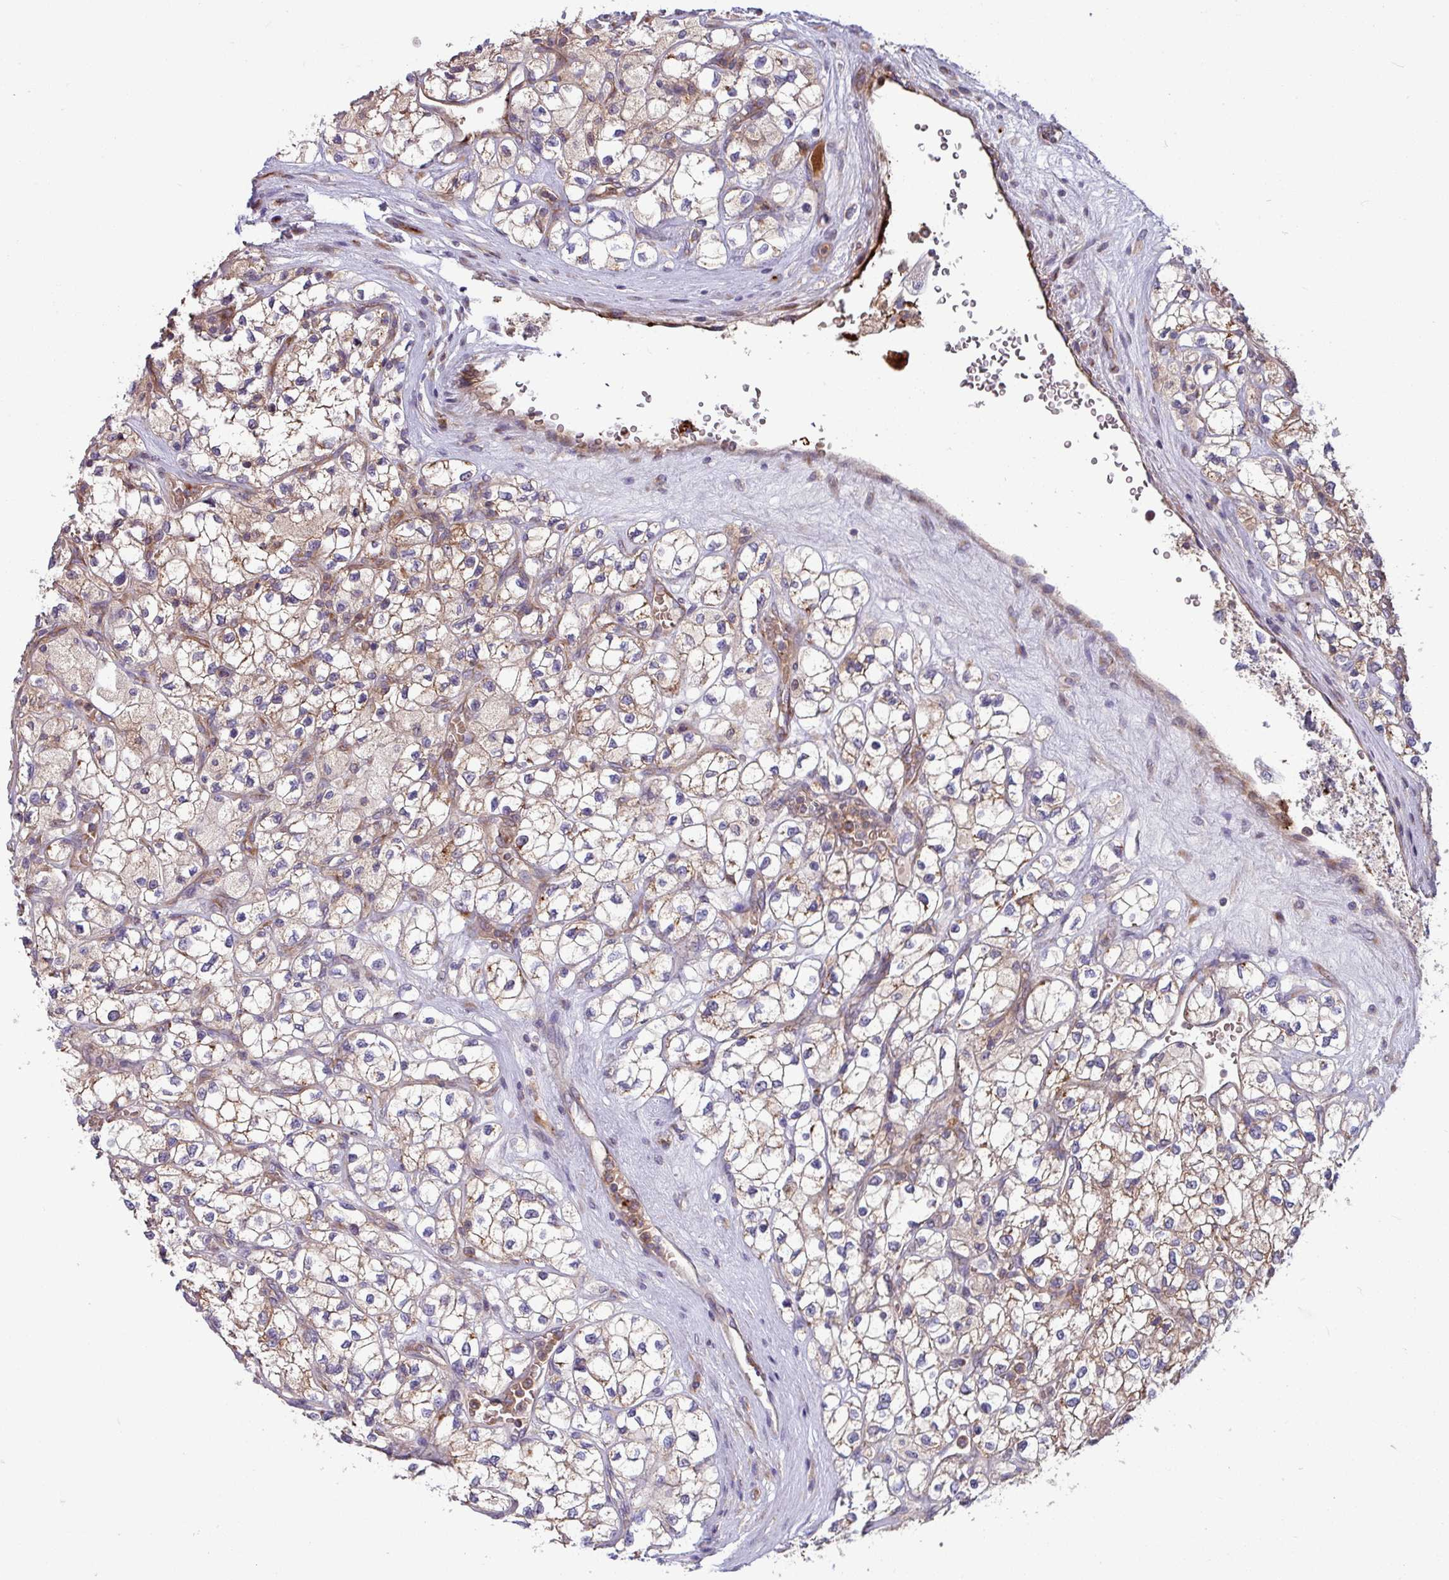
{"staining": {"intensity": "moderate", "quantity": ">75%", "location": "cytoplasmic/membranous"}, "tissue": "renal cancer", "cell_type": "Tumor cells", "image_type": "cancer", "snomed": [{"axis": "morphology", "description": "Adenocarcinoma, NOS"}, {"axis": "topography", "description": "Kidney"}], "caption": "There is medium levels of moderate cytoplasmic/membranous staining in tumor cells of renal adenocarcinoma, as demonstrated by immunohistochemical staining (brown color).", "gene": "LSM12", "patient": {"sex": "male", "age": 80}}